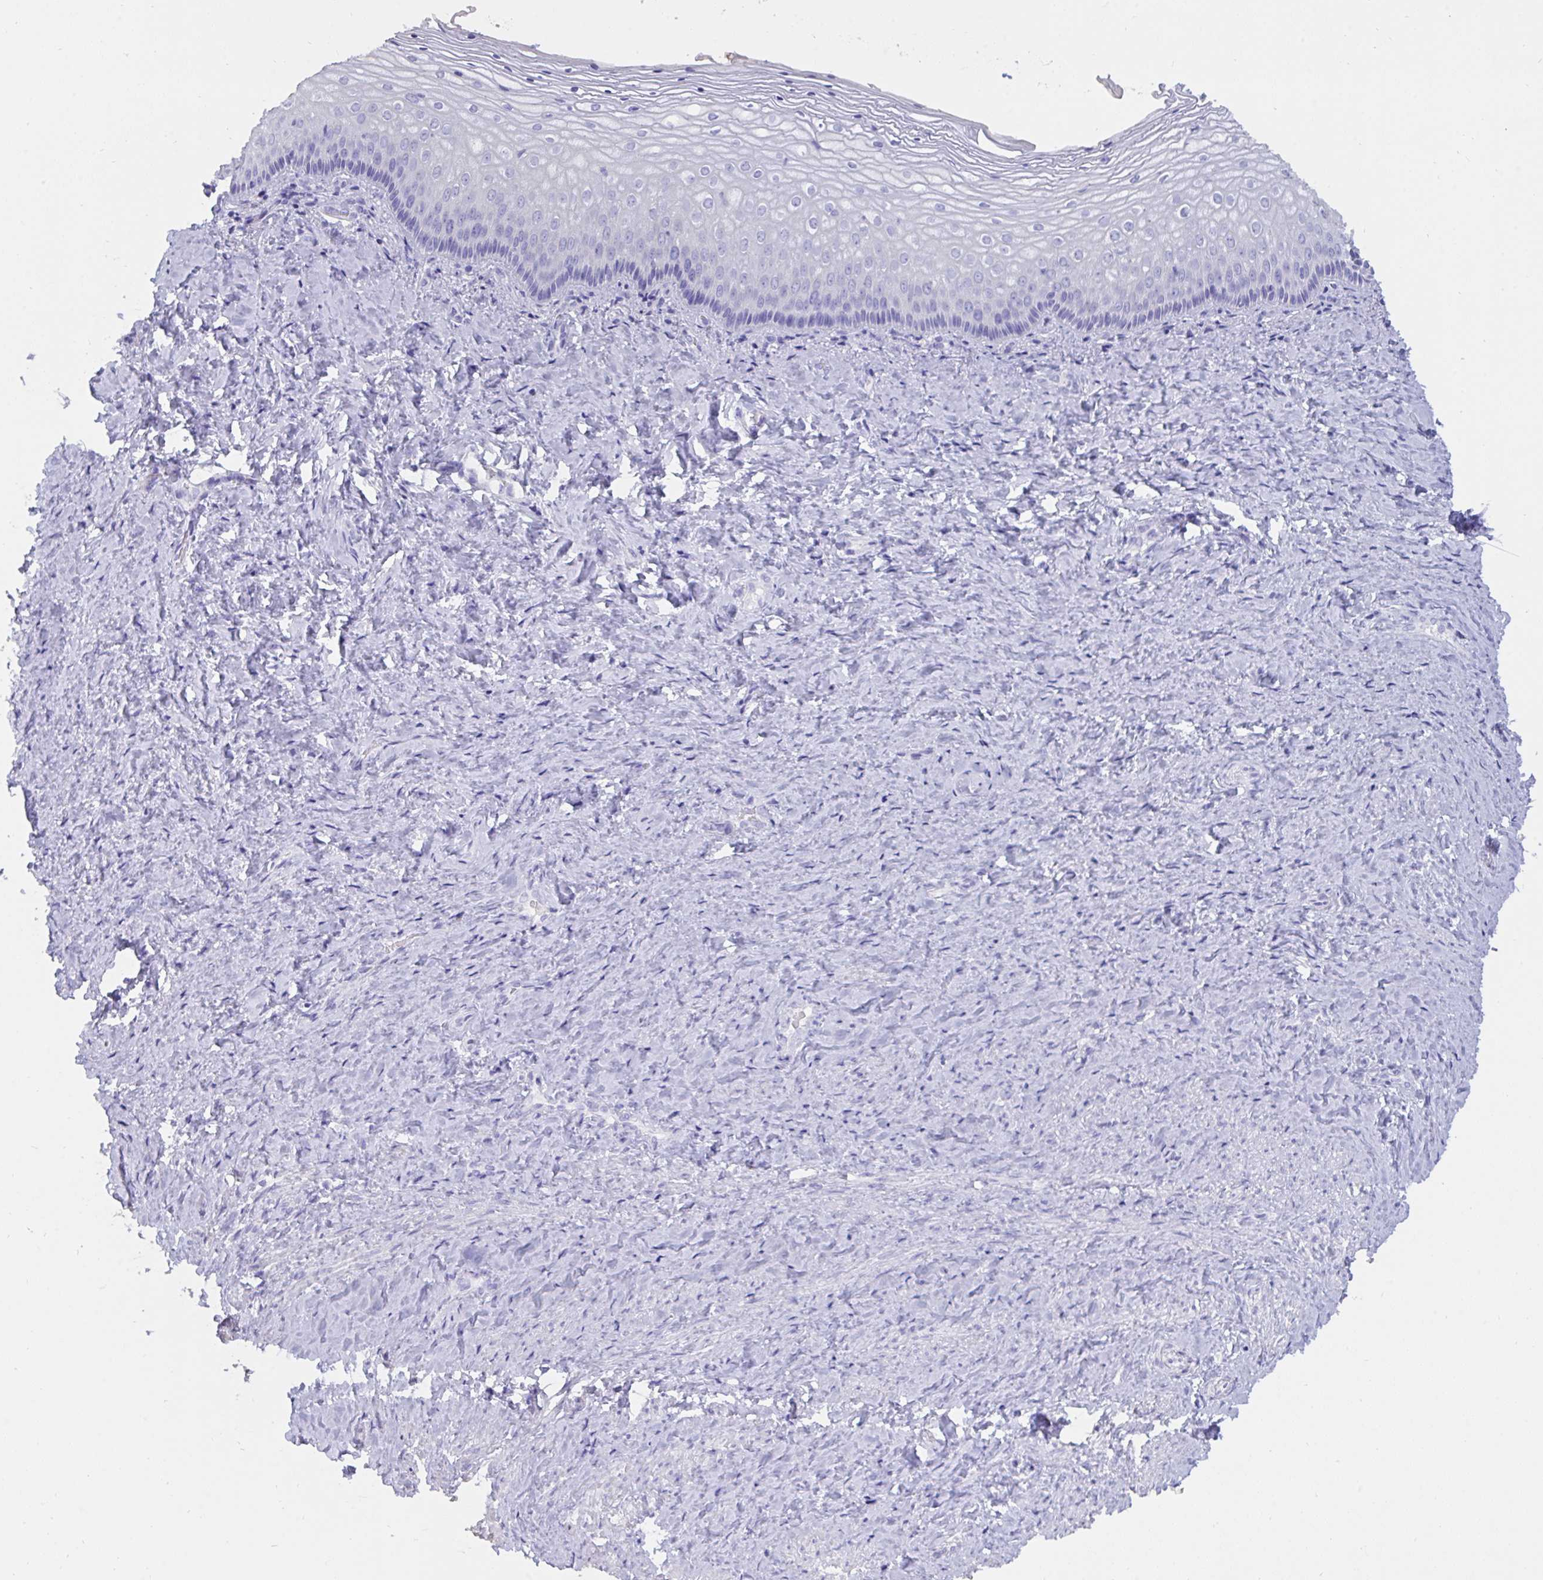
{"staining": {"intensity": "negative", "quantity": "none", "location": "none"}, "tissue": "vagina", "cell_type": "Squamous epithelial cells", "image_type": "normal", "snomed": [{"axis": "morphology", "description": "Normal tissue, NOS"}, {"axis": "topography", "description": "Vagina"}], "caption": "The immunohistochemistry (IHC) histopathology image has no significant staining in squamous epithelial cells of vagina.", "gene": "TNNC1", "patient": {"sex": "female", "age": 45}}